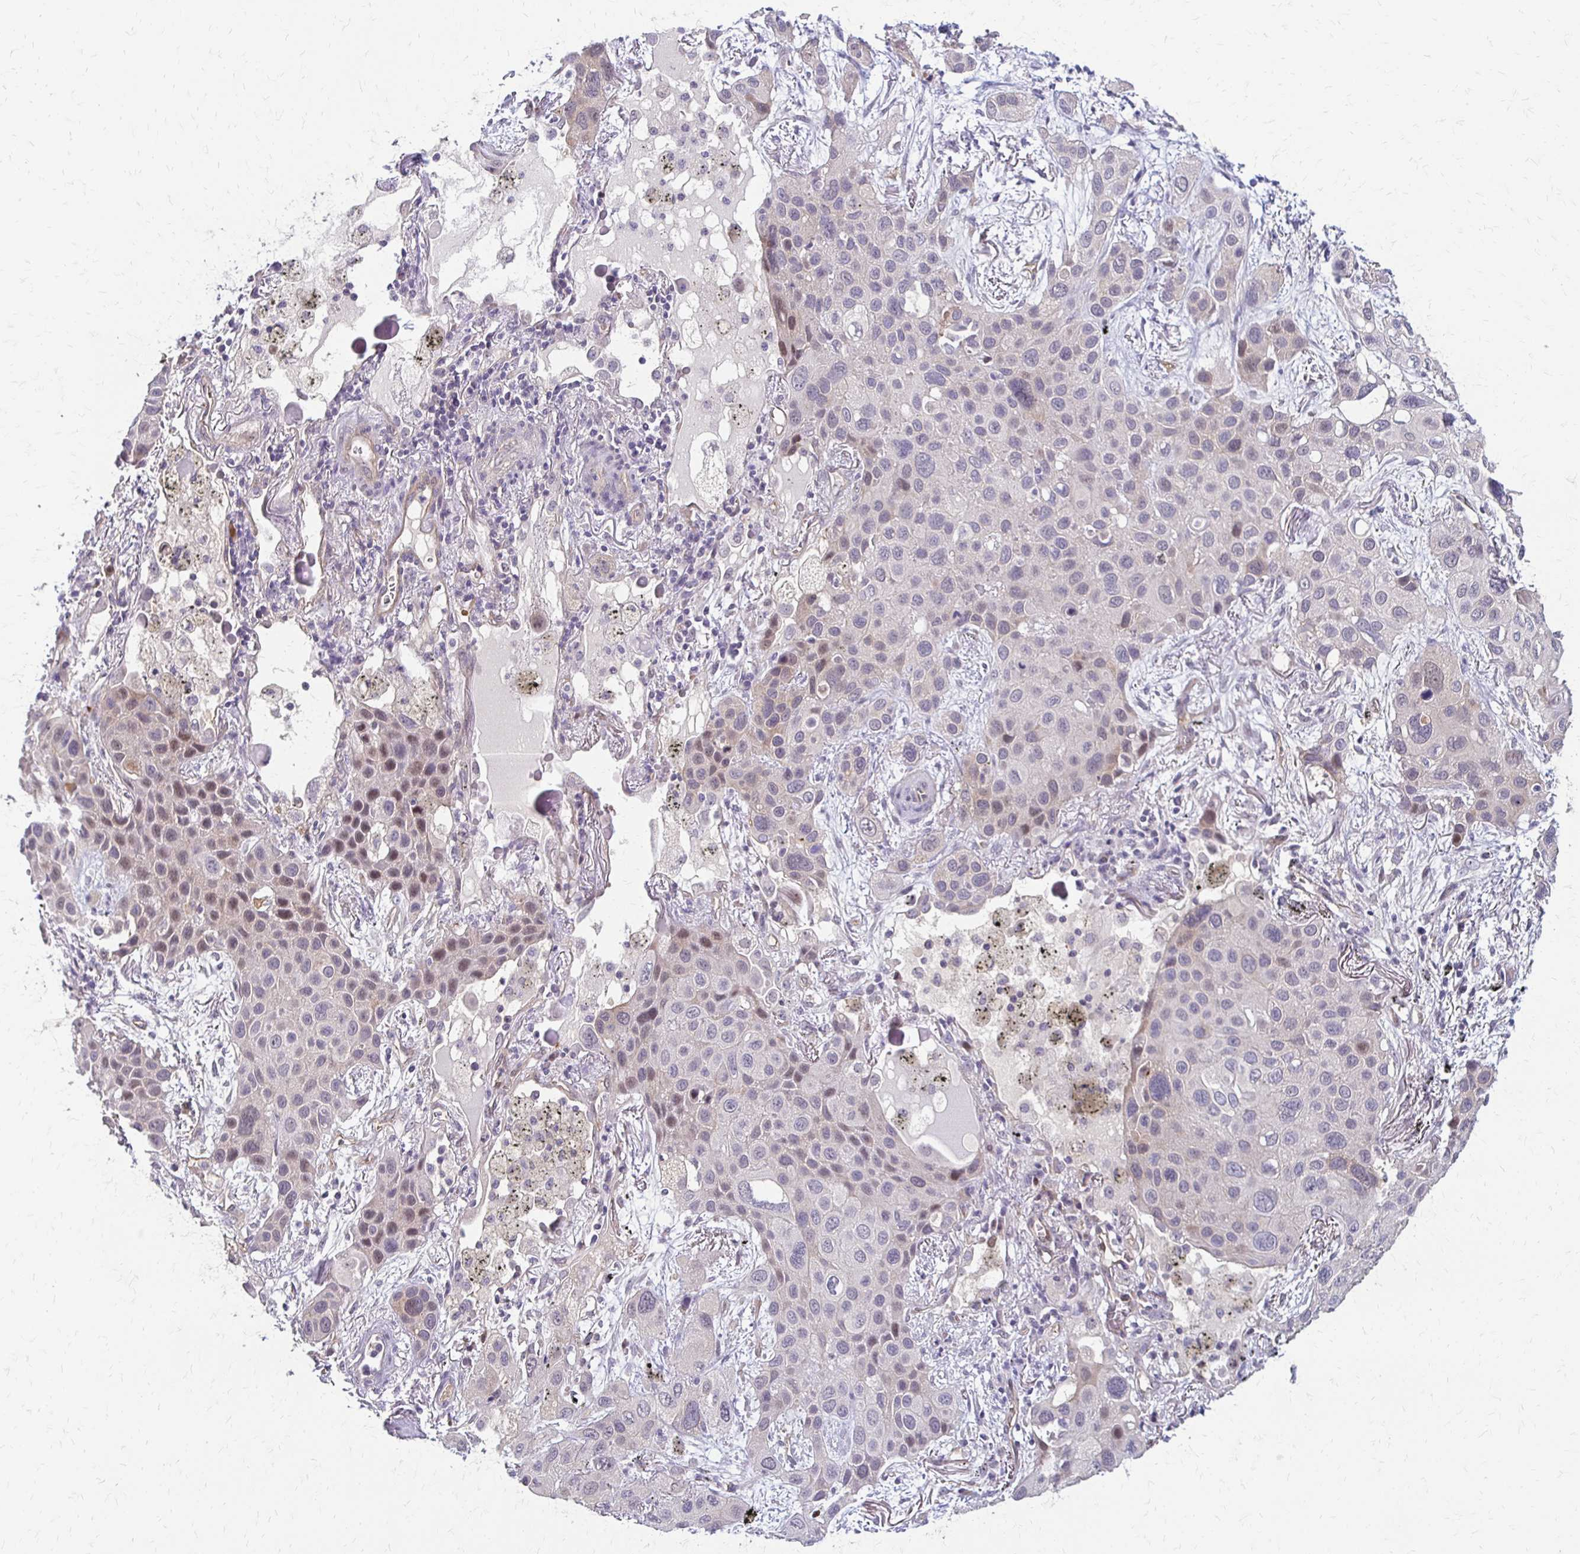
{"staining": {"intensity": "weak", "quantity": "<25%", "location": "cytoplasmic/membranous,nuclear"}, "tissue": "lung cancer", "cell_type": "Tumor cells", "image_type": "cancer", "snomed": [{"axis": "morphology", "description": "Squamous cell carcinoma, NOS"}, {"axis": "morphology", "description": "Squamous cell carcinoma, metastatic, NOS"}, {"axis": "topography", "description": "Lung"}], "caption": "Immunohistochemistry histopathology image of squamous cell carcinoma (lung) stained for a protein (brown), which shows no positivity in tumor cells.", "gene": "CFL2", "patient": {"sex": "male", "age": 59}}